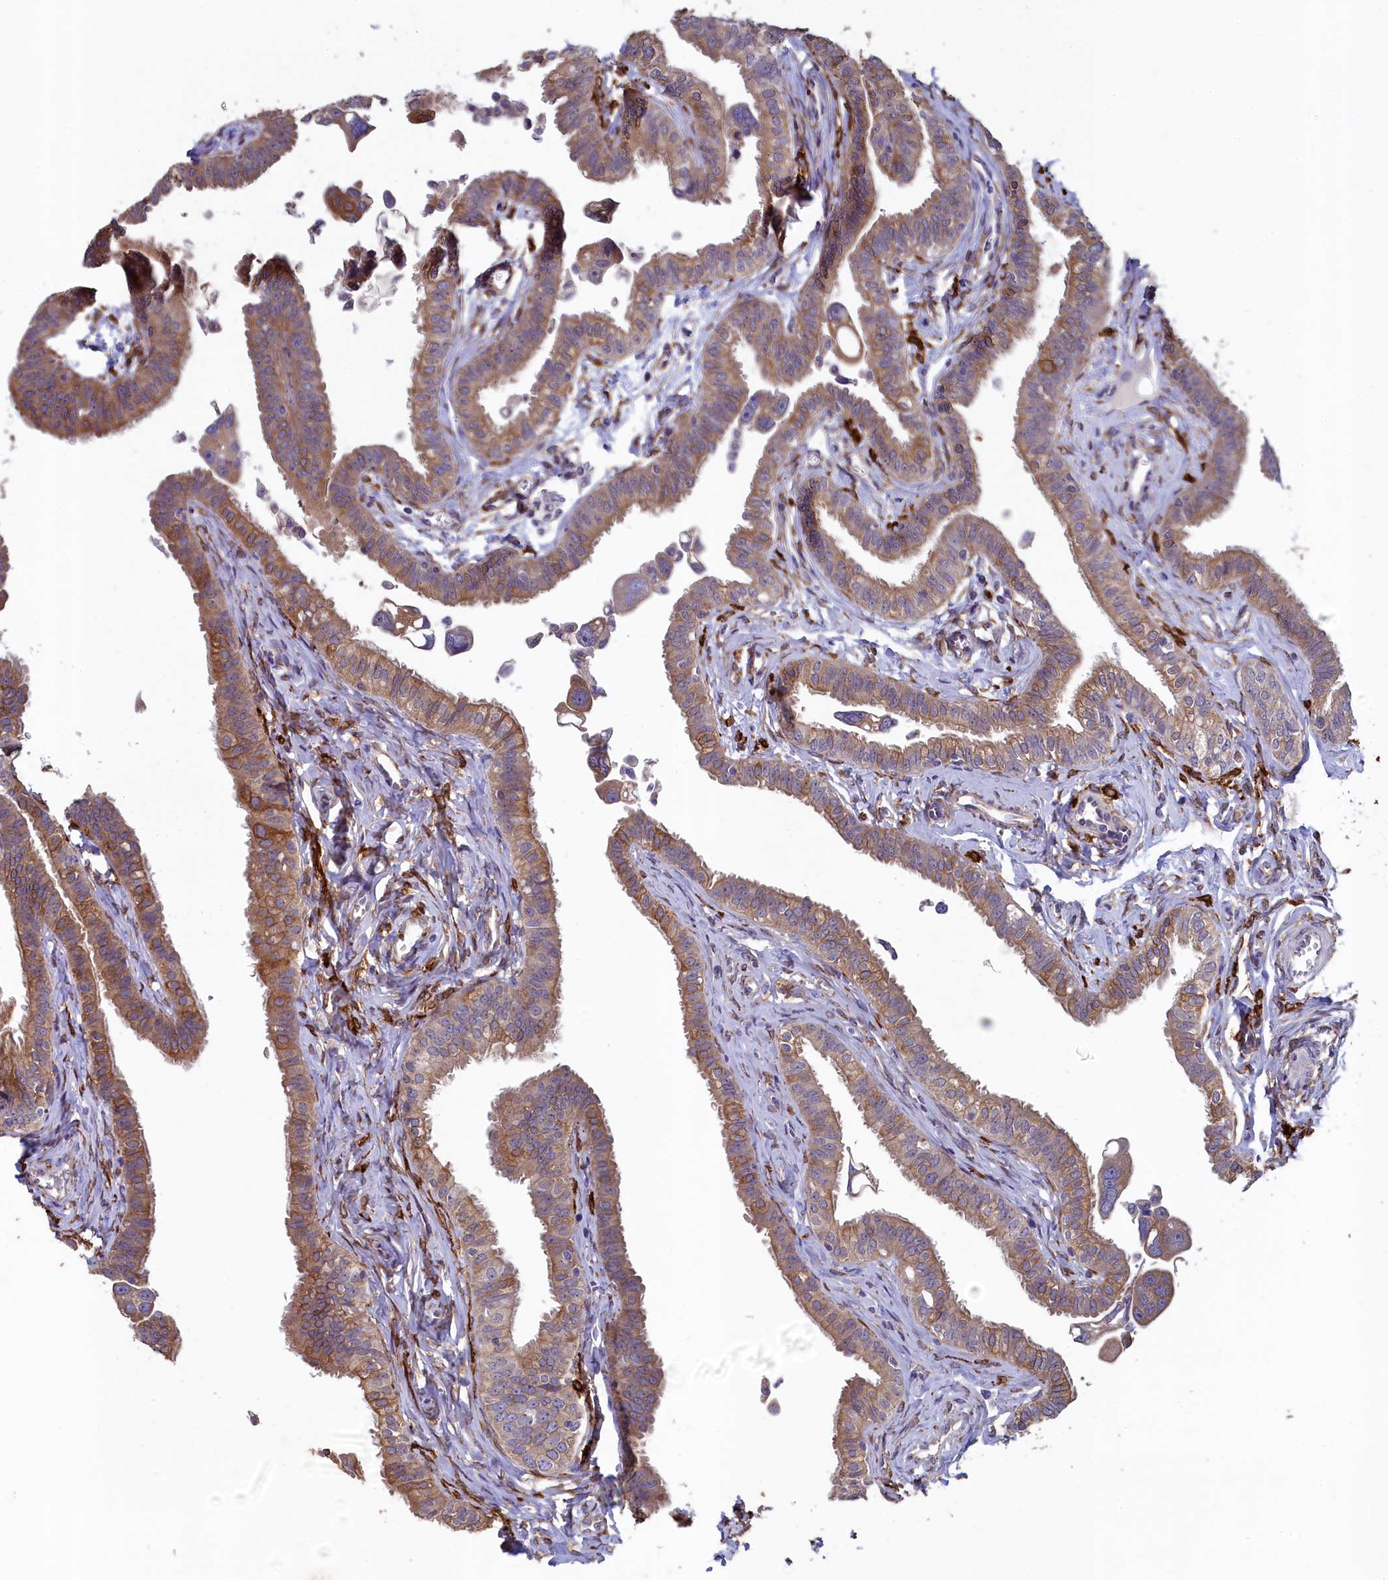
{"staining": {"intensity": "moderate", "quantity": ">75%", "location": "cytoplasmic/membranous"}, "tissue": "fallopian tube", "cell_type": "Glandular cells", "image_type": "normal", "snomed": [{"axis": "morphology", "description": "Normal tissue, NOS"}, {"axis": "morphology", "description": "Carcinoma, NOS"}, {"axis": "topography", "description": "Fallopian tube"}, {"axis": "topography", "description": "Ovary"}], "caption": "Immunohistochemical staining of normal human fallopian tube shows >75% levels of moderate cytoplasmic/membranous protein staining in approximately >75% of glandular cells.", "gene": "SPATA2L", "patient": {"sex": "female", "age": 59}}